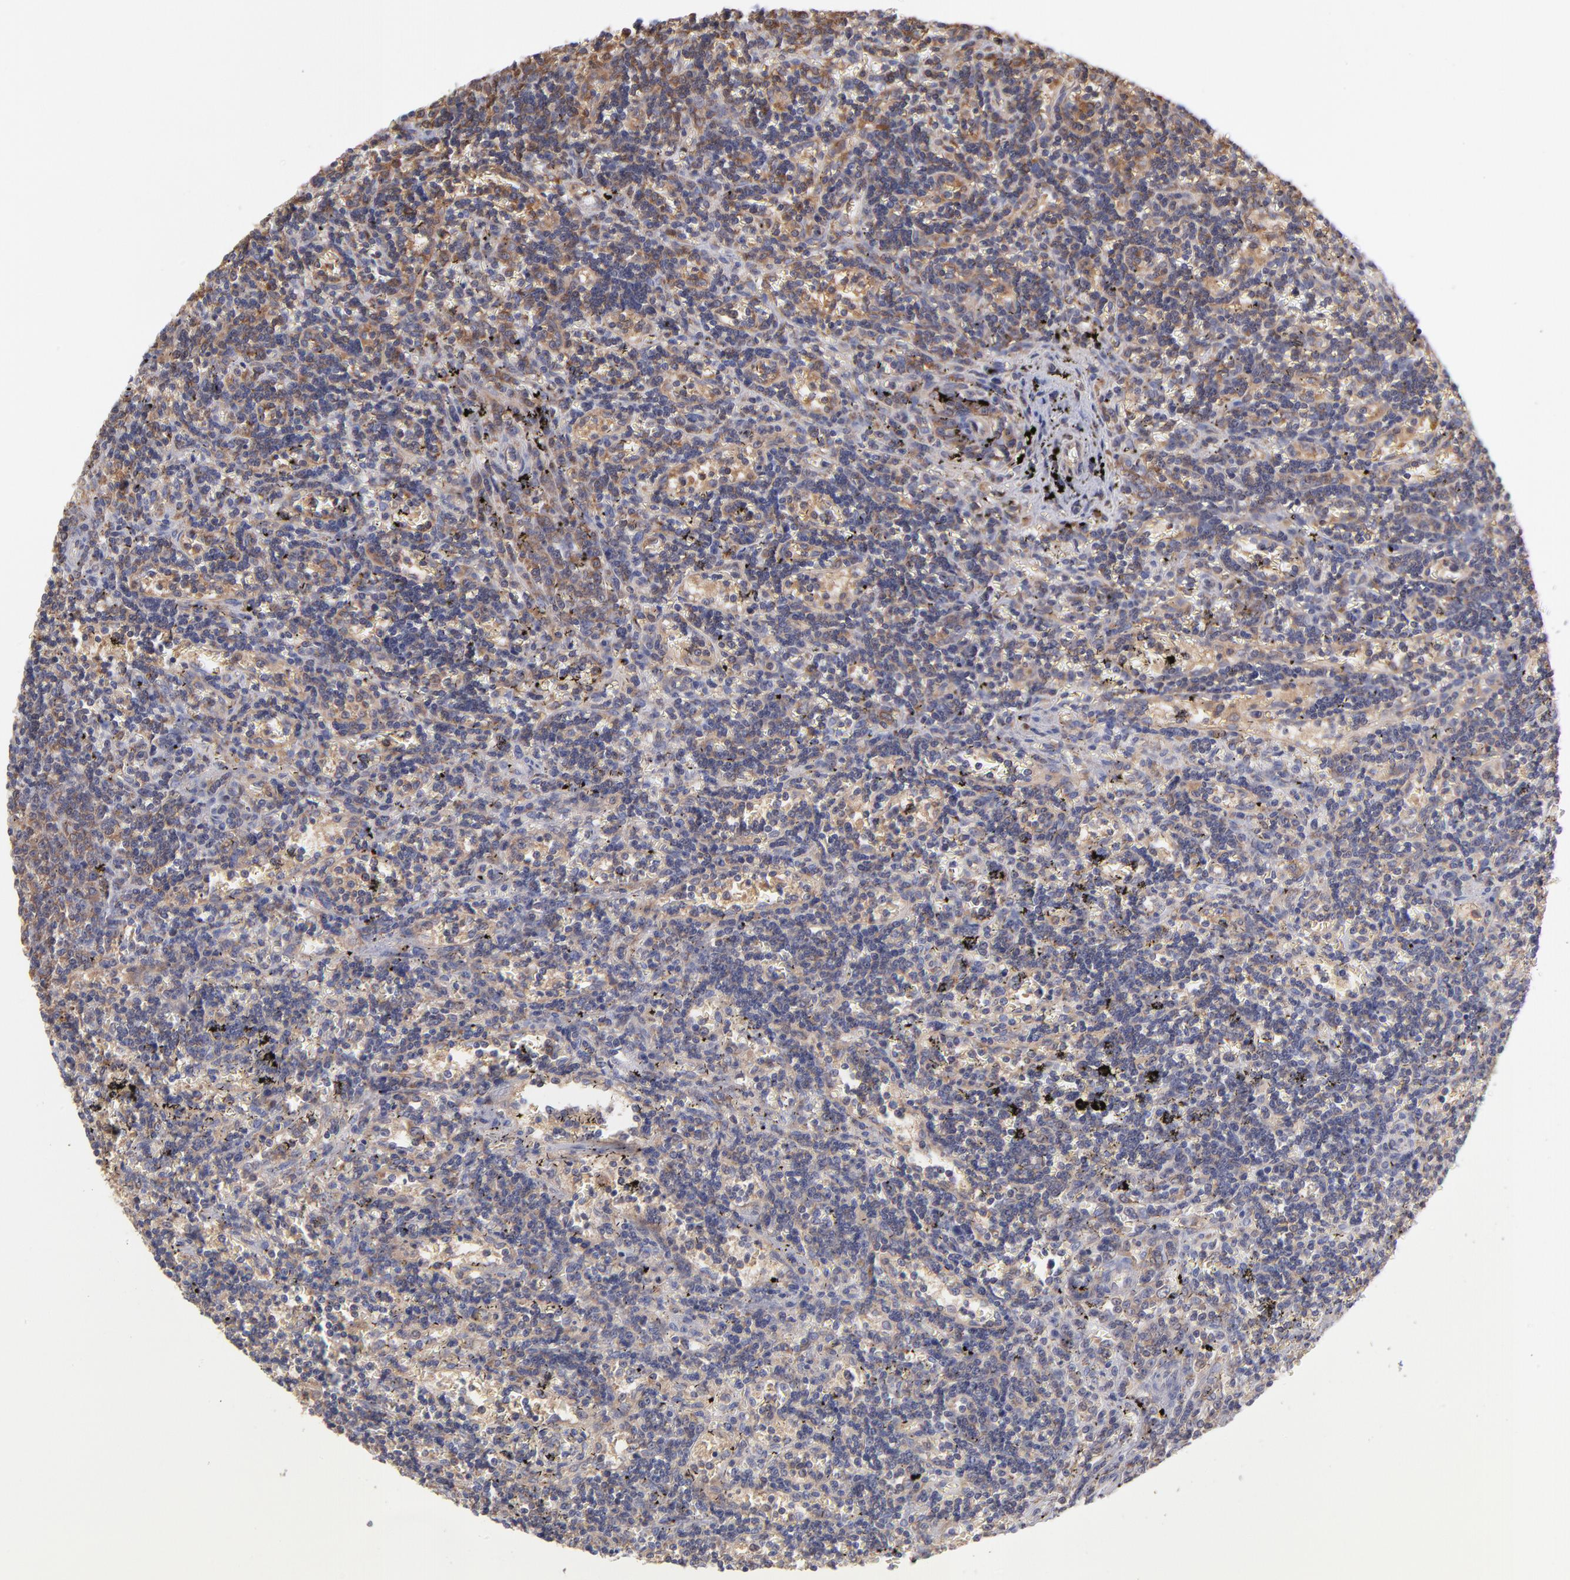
{"staining": {"intensity": "weak", "quantity": "25%-75%", "location": "cytoplasmic/membranous"}, "tissue": "lymphoma", "cell_type": "Tumor cells", "image_type": "cancer", "snomed": [{"axis": "morphology", "description": "Malignant lymphoma, non-Hodgkin's type, Low grade"}, {"axis": "topography", "description": "Spleen"}], "caption": "Lymphoma was stained to show a protein in brown. There is low levels of weak cytoplasmic/membranous positivity in about 25%-75% of tumor cells.", "gene": "MAPRE1", "patient": {"sex": "male", "age": 60}}